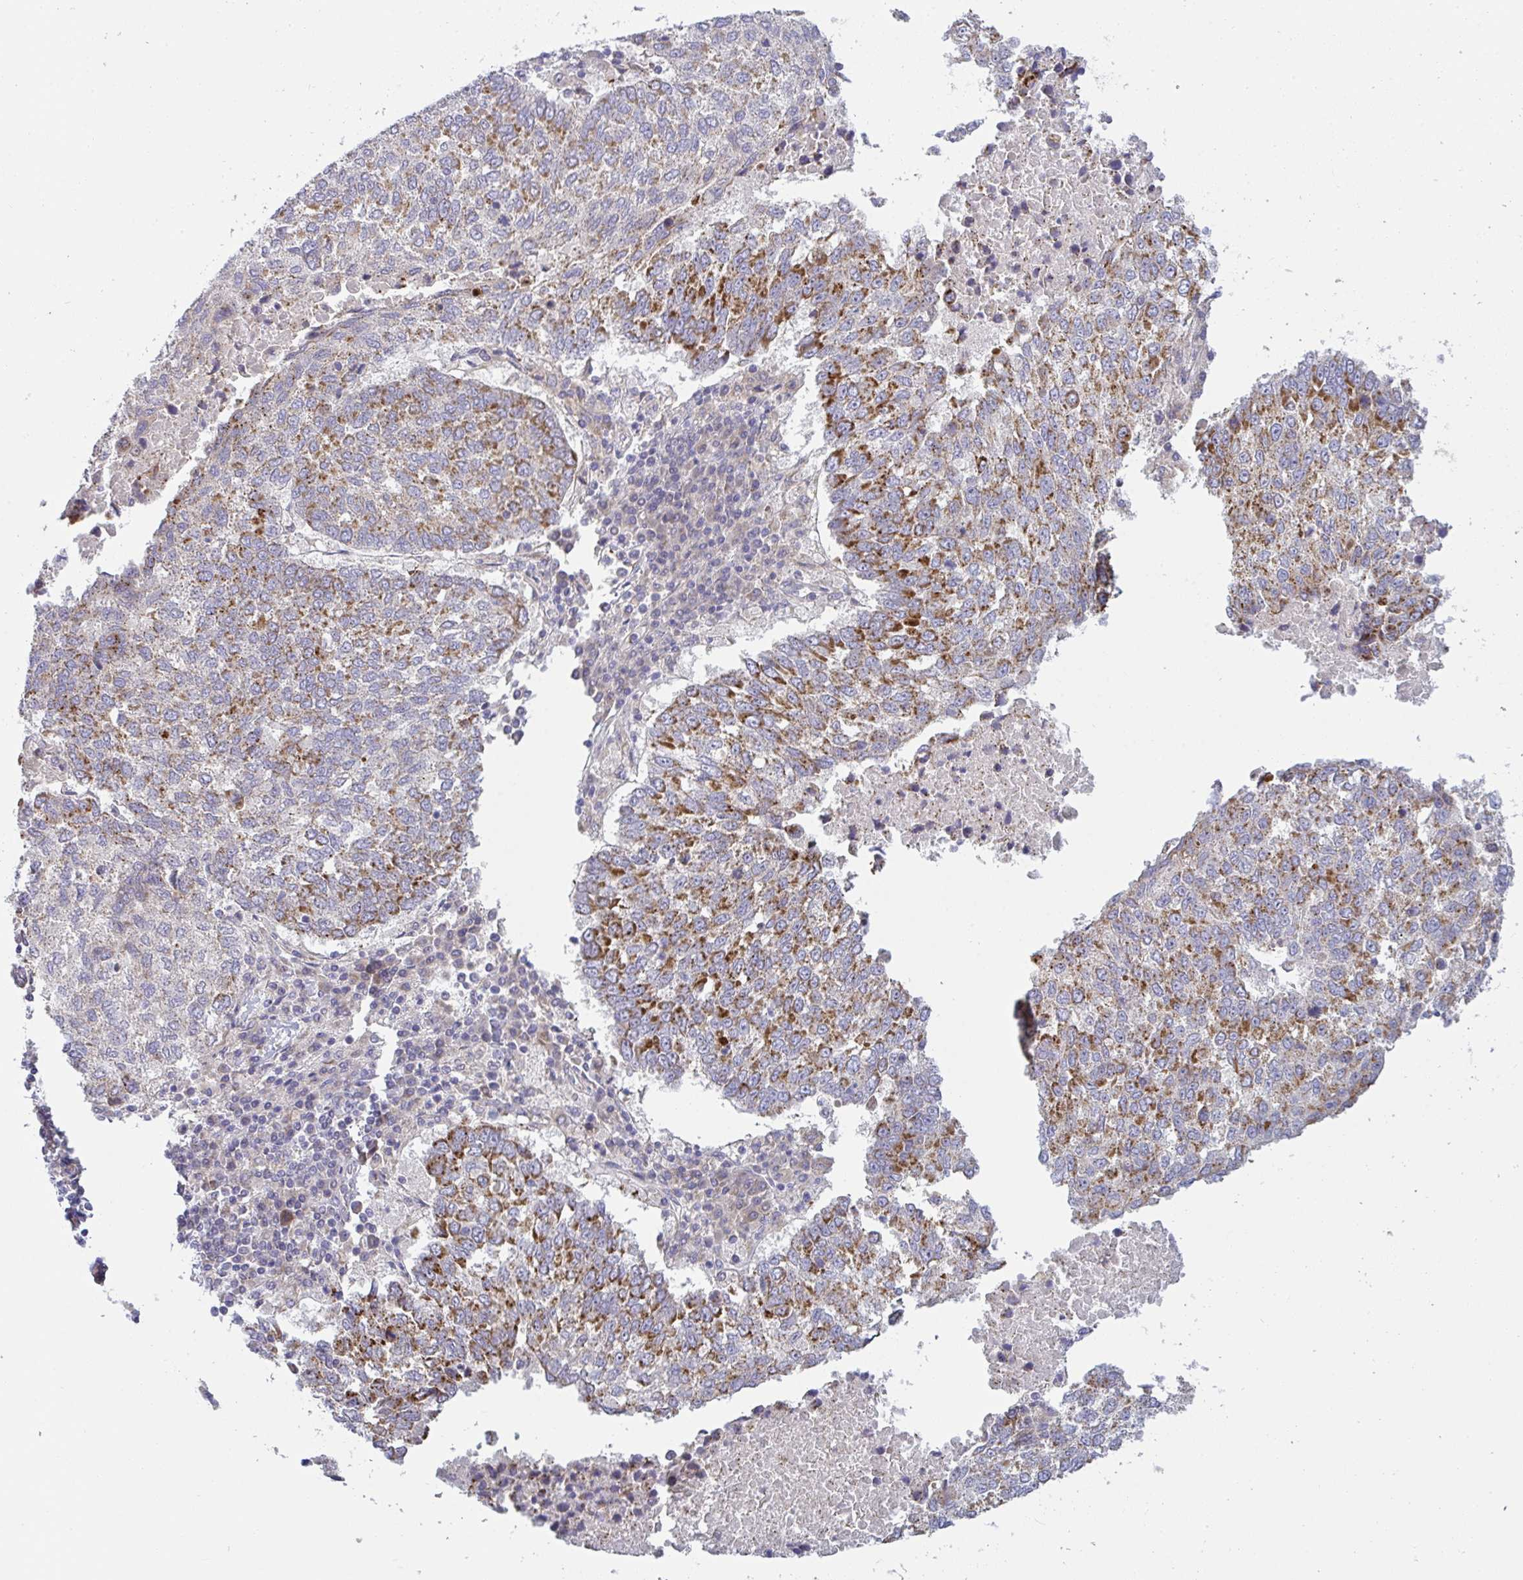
{"staining": {"intensity": "moderate", "quantity": ">75%", "location": "cytoplasmic/membranous"}, "tissue": "lung cancer", "cell_type": "Tumor cells", "image_type": "cancer", "snomed": [{"axis": "morphology", "description": "Squamous cell carcinoma, NOS"}, {"axis": "topography", "description": "Lung"}], "caption": "Tumor cells demonstrate medium levels of moderate cytoplasmic/membranous staining in approximately >75% of cells in human lung cancer (squamous cell carcinoma).", "gene": "MRPS2", "patient": {"sex": "male", "age": 73}}